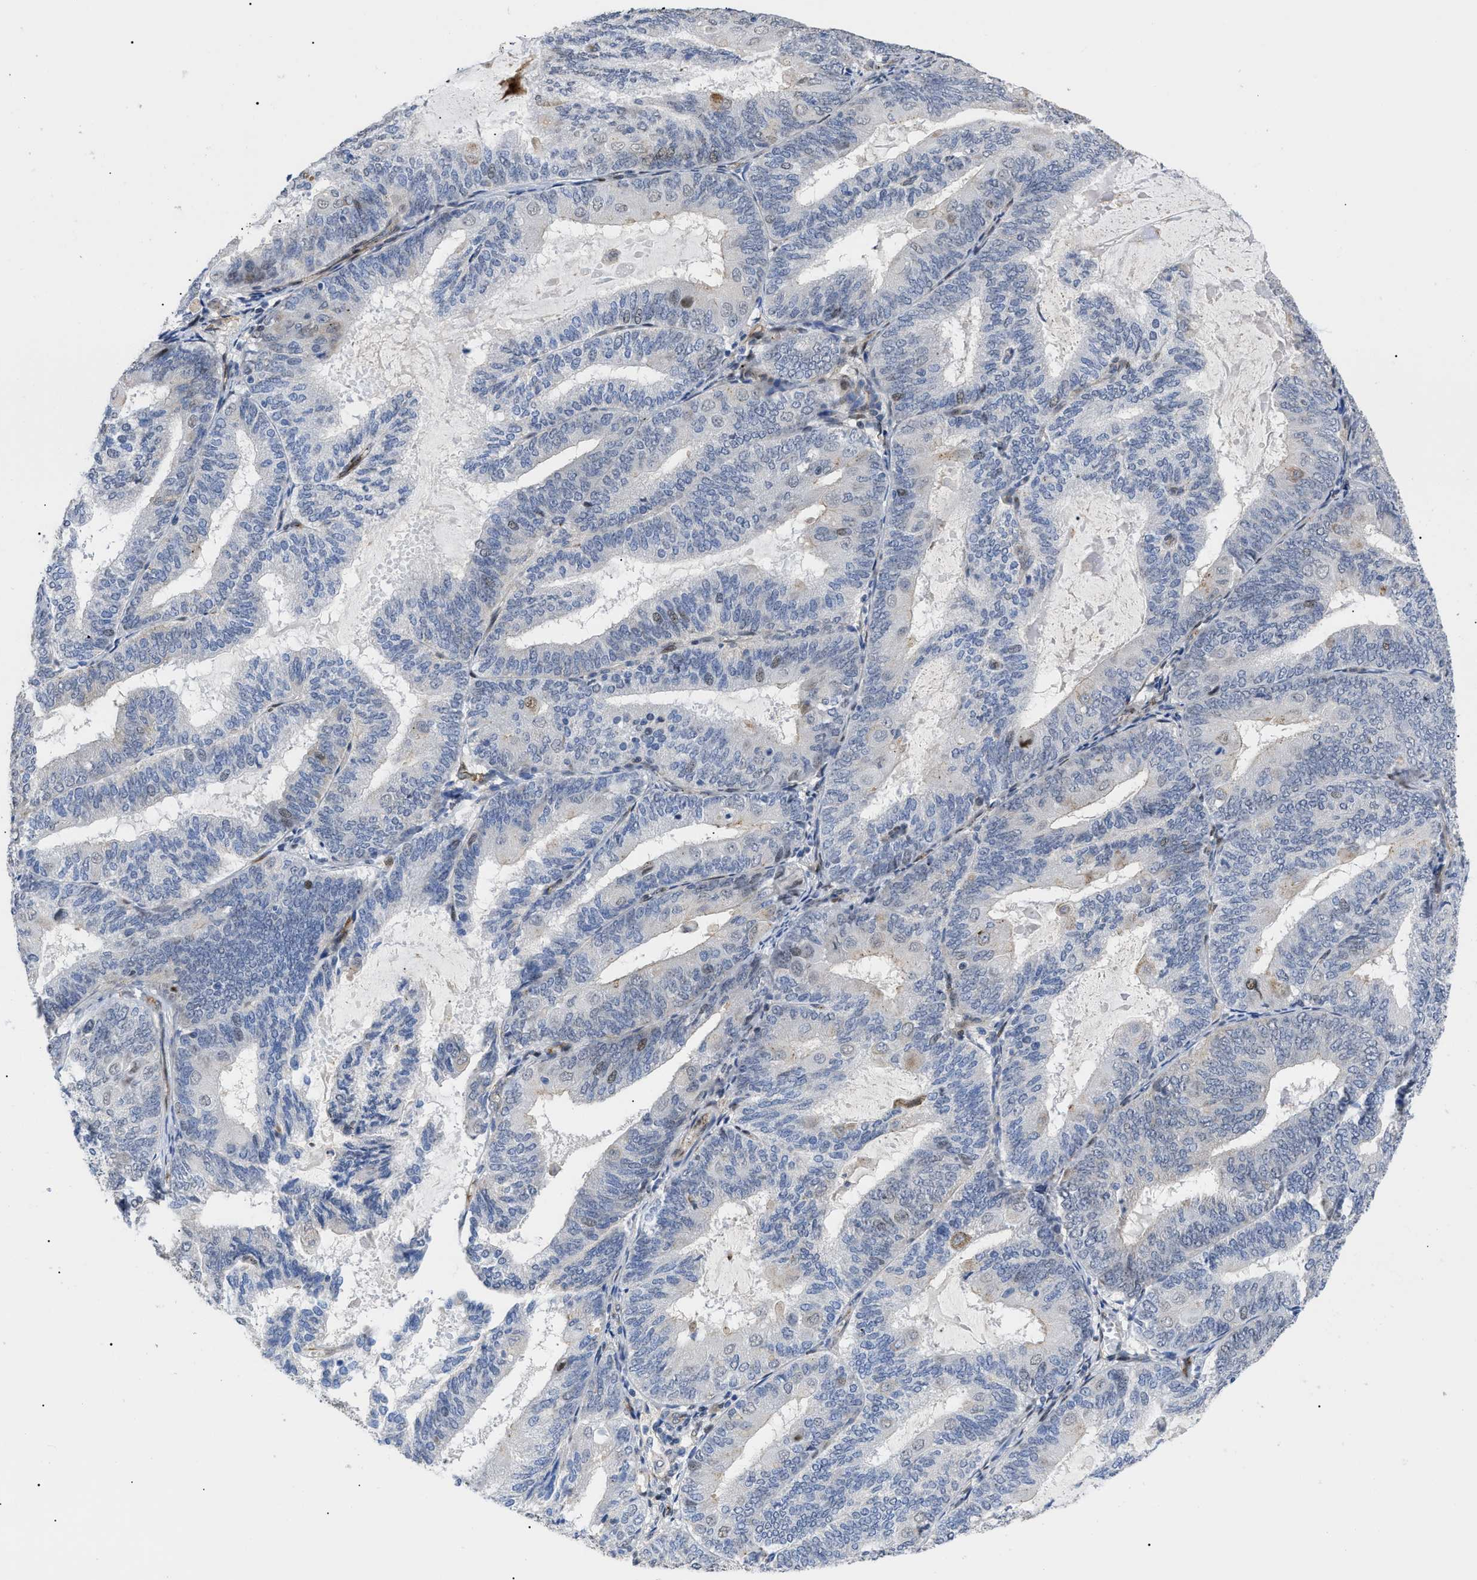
{"staining": {"intensity": "negative", "quantity": "none", "location": "none"}, "tissue": "endometrial cancer", "cell_type": "Tumor cells", "image_type": "cancer", "snomed": [{"axis": "morphology", "description": "Adenocarcinoma, NOS"}, {"axis": "topography", "description": "Endometrium"}], "caption": "The photomicrograph exhibits no significant staining in tumor cells of endometrial cancer. The staining was performed using DAB (3,3'-diaminobenzidine) to visualize the protein expression in brown, while the nuclei were stained in blue with hematoxylin (Magnification: 20x).", "gene": "SFXN5", "patient": {"sex": "female", "age": 81}}